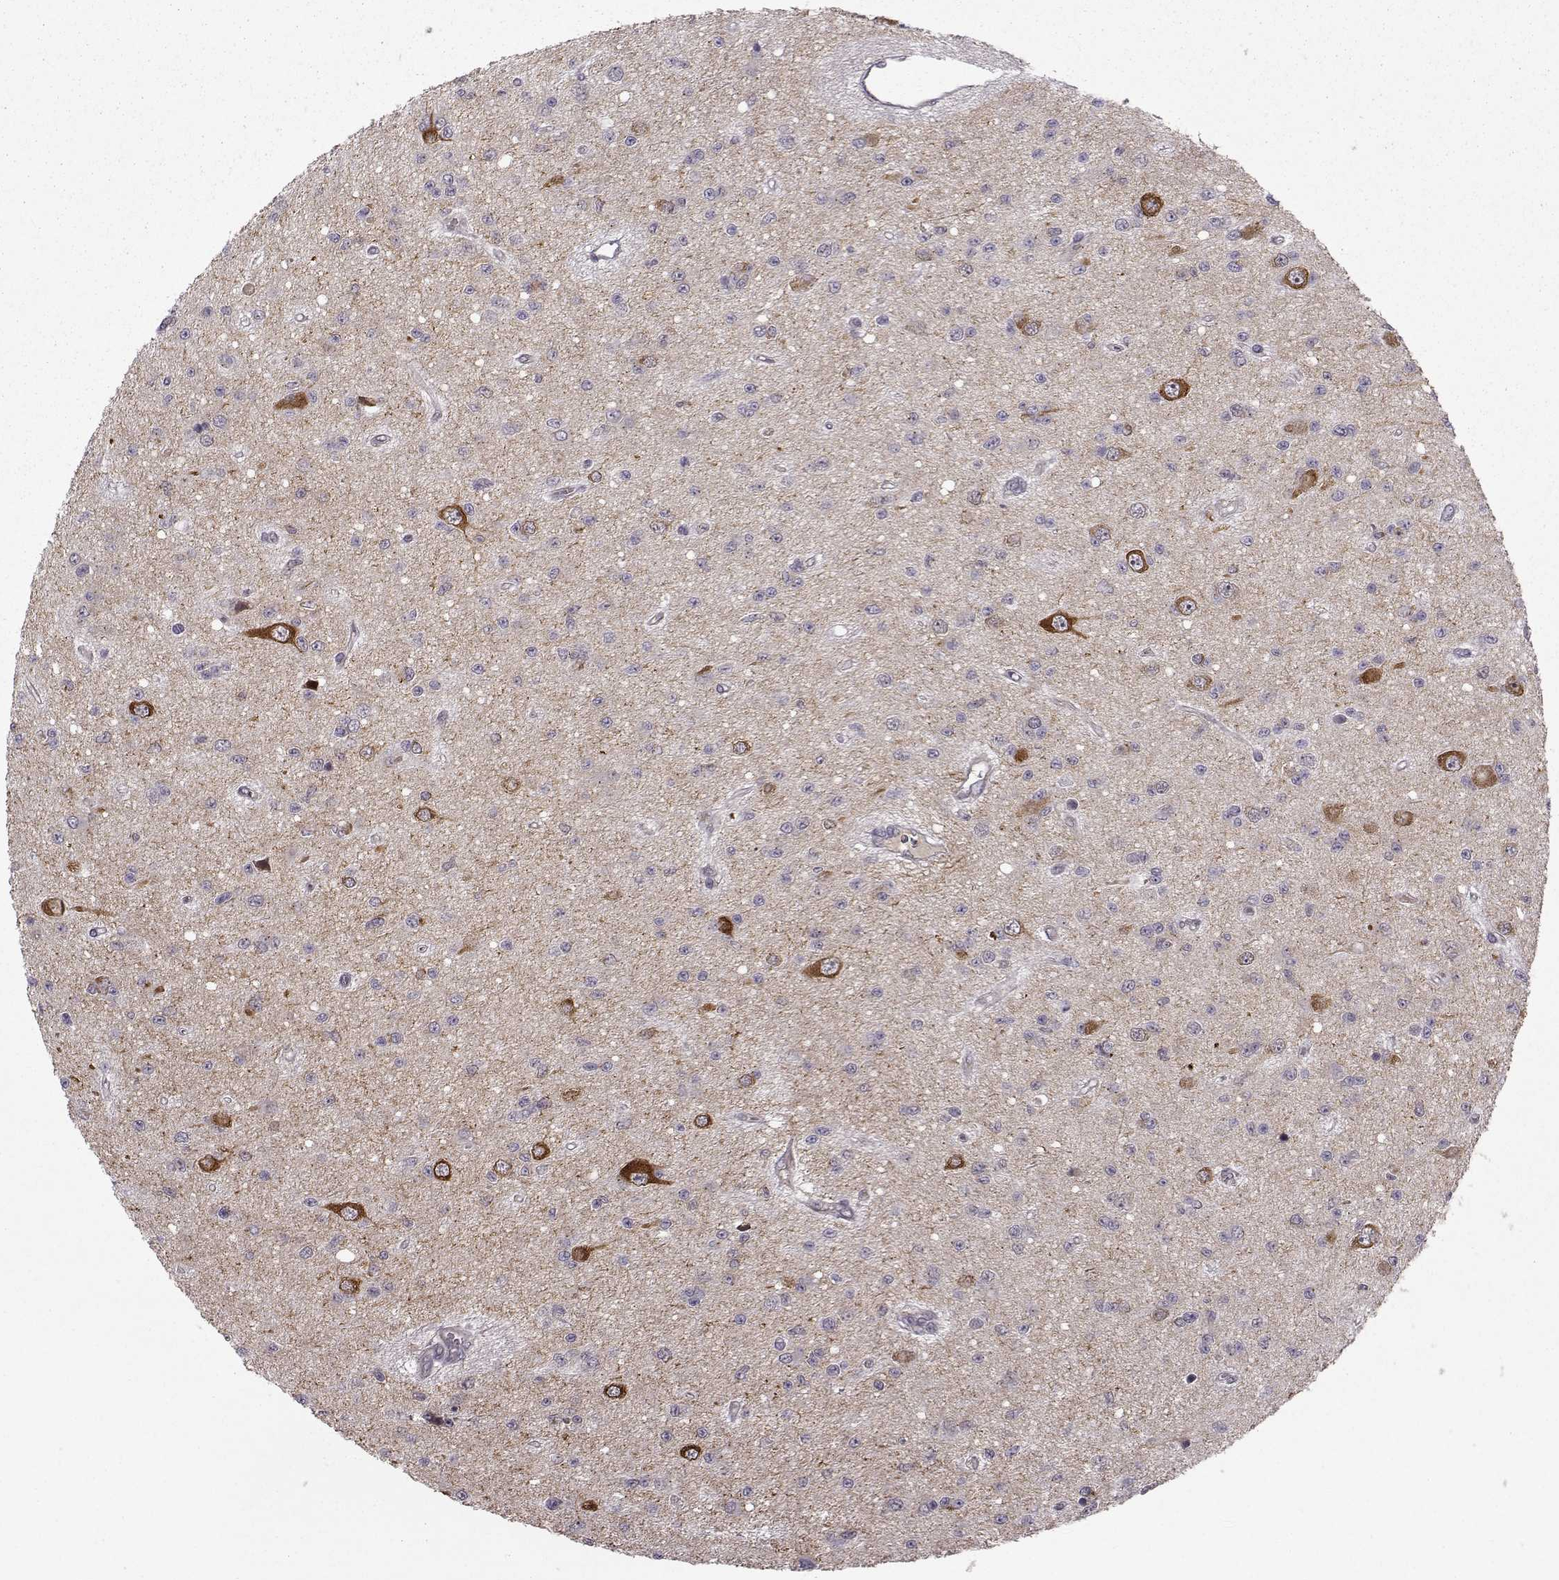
{"staining": {"intensity": "negative", "quantity": "none", "location": "none"}, "tissue": "glioma", "cell_type": "Tumor cells", "image_type": "cancer", "snomed": [{"axis": "morphology", "description": "Glioma, malignant, Low grade"}, {"axis": "topography", "description": "Brain"}], "caption": "An immunohistochemistry micrograph of glioma is shown. There is no staining in tumor cells of glioma.", "gene": "NECAB3", "patient": {"sex": "female", "age": 45}}